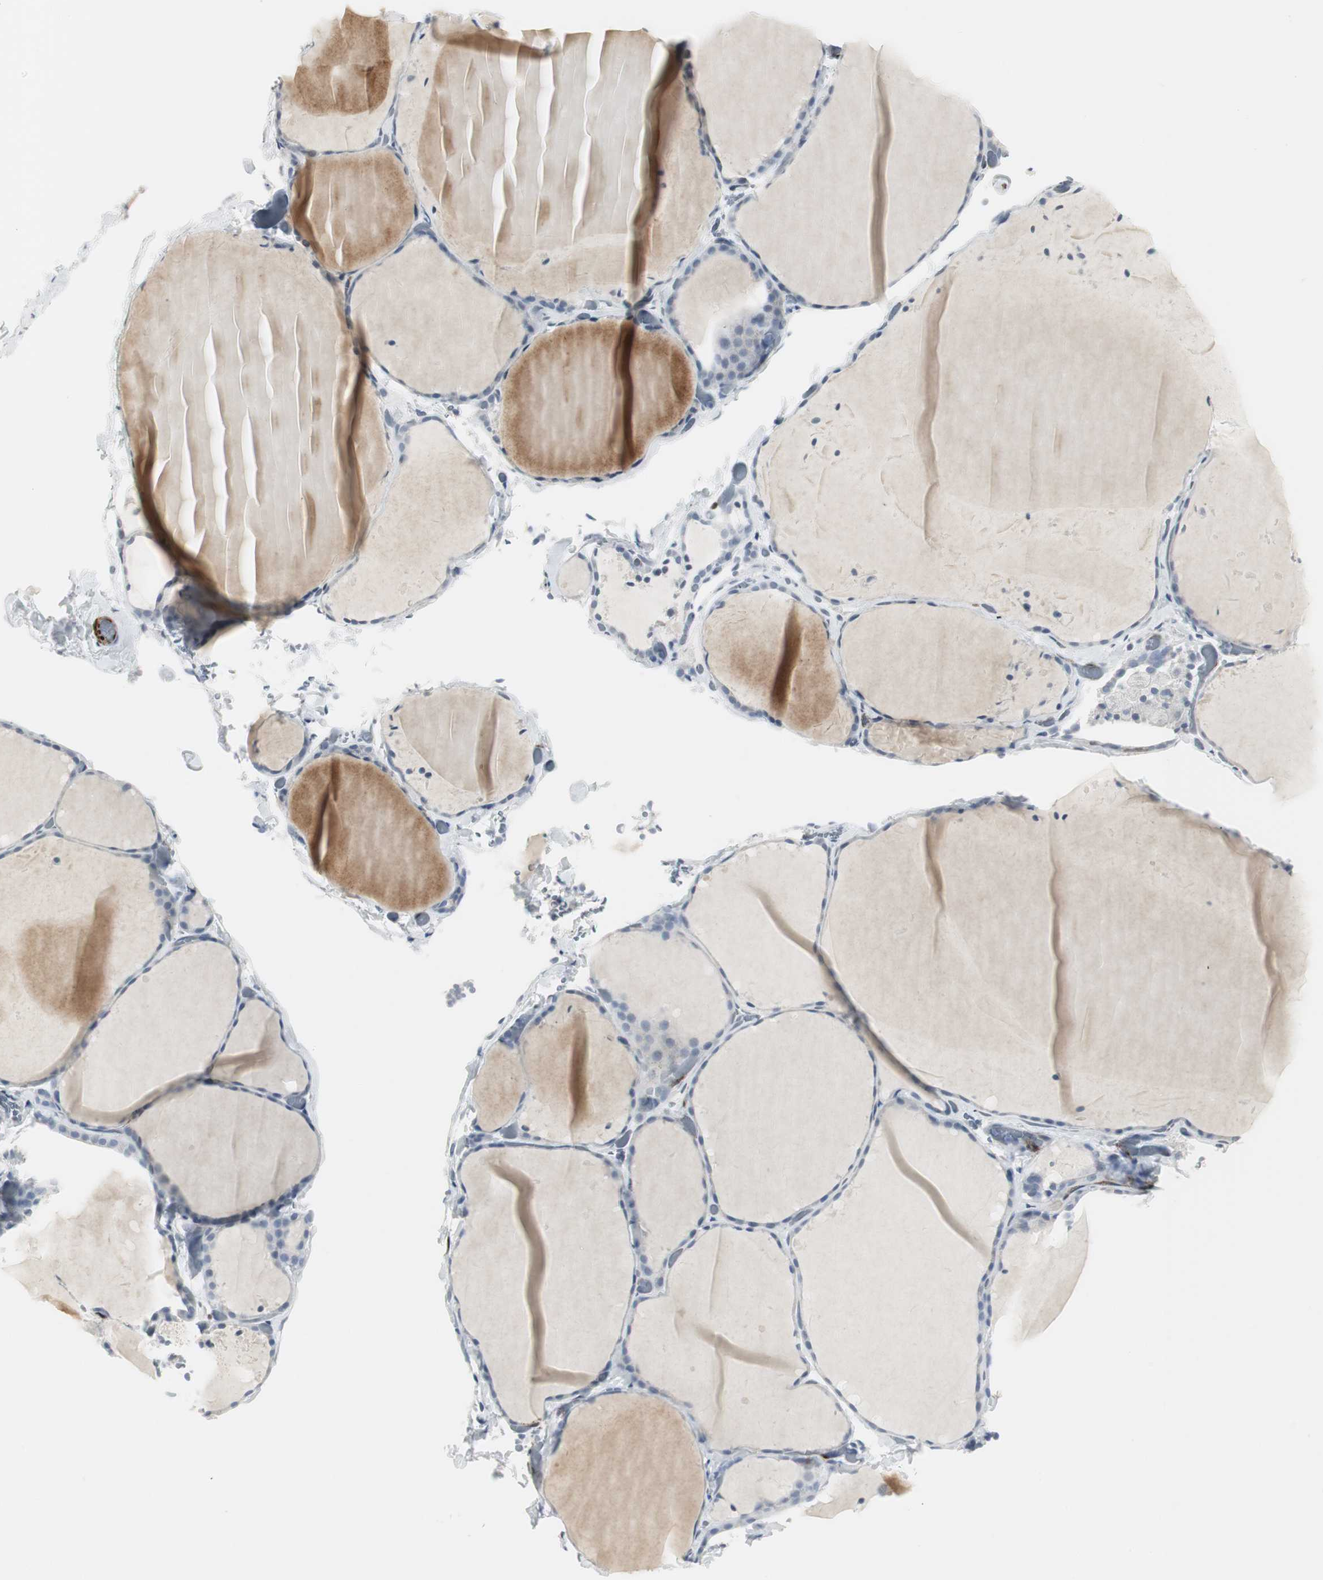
{"staining": {"intensity": "weak", "quantity": "<25%", "location": "cytoplasmic/membranous"}, "tissue": "thyroid gland", "cell_type": "Glandular cells", "image_type": "normal", "snomed": [{"axis": "morphology", "description": "Normal tissue, NOS"}, {"axis": "topography", "description": "Thyroid gland"}], "caption": "The photomicrograph demonstrates no staining of glandular cells in unremarkable thyroid gland.", "gene": "PPP1R14A", "patient": {"sex": "female", "age": 22}}